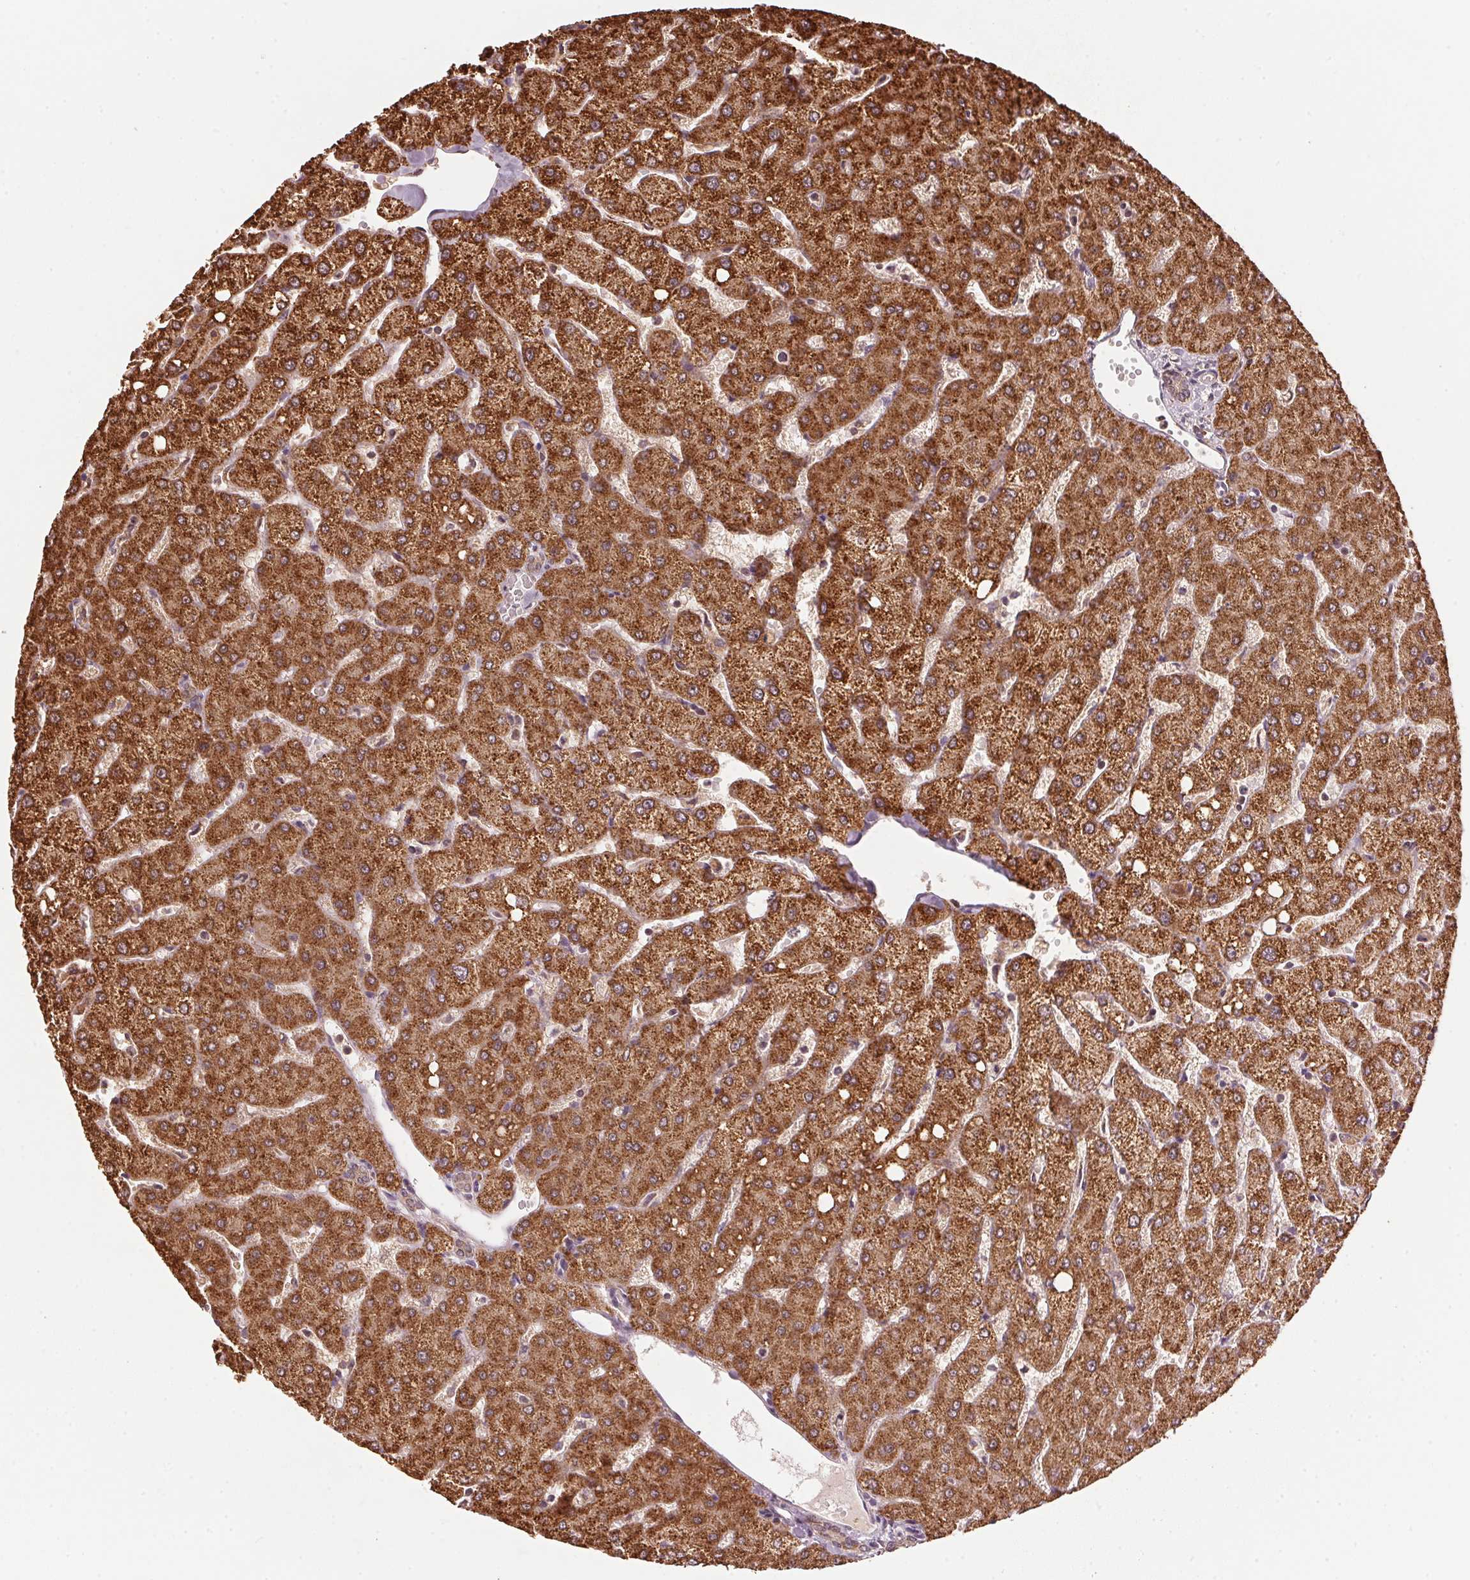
{"staining": {"intensity": "weak", "quantity": ">75%", "location": "cytoplasmic/membranous"}, "tissue": "liver", "cell_type": "Cholangiocytes", "image_type": "normal", "snomed": [{"axis": "morphology", "description": "Normal tissue, NOS"}, {"axis": "topography", "description": "Liver"}], "caption": "Unremarkable liver exhibits weak cytoplasmic/membranous staining in approximately >75% of cholangiocytes, visualized by immunohistochemistry. (DAB (3,3'-diaminobenzidine) IHC with brightfield microscopy, high magnification).", "gene": "ARHGAP6", "patient": {"sex": "female", "age": 54}}